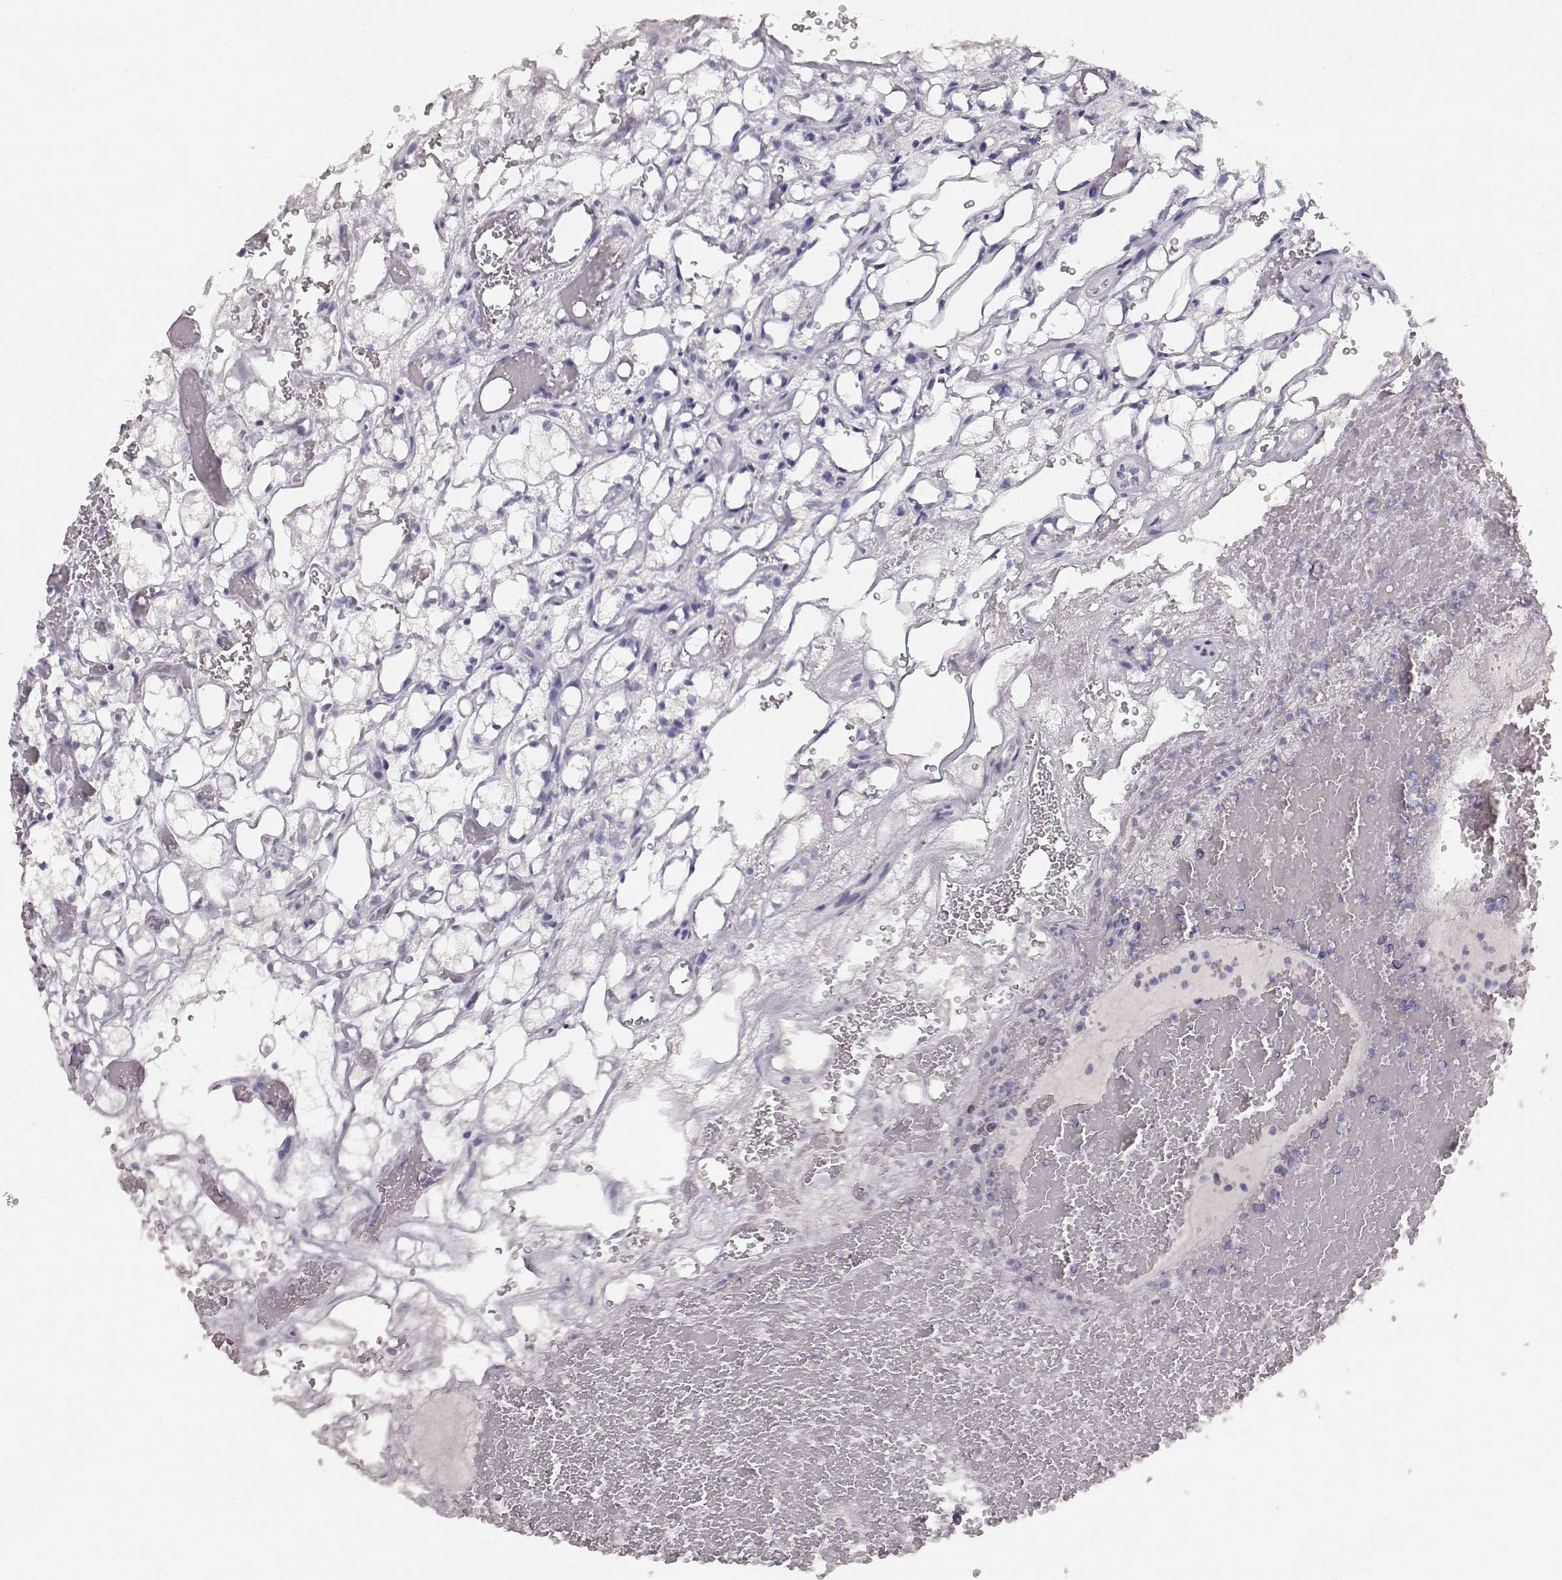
{"staining": {"intensity": "negative", "quantity": "none", "location": "none"}, "tissue": "renal cancer", "cell_type": "Tumor cells", "image_type": "cancer", "snomed": [{"axis": "morphology", "description": "Adenocarcinoma, NOS"}, {"axis": "topography", "description": "Kidney"}], "caption": "High power microscopy image of an IHC image of renal cancer (adenocarcinoma), revealing no significant positivity in tumor cells.", "gene": "TPH2", "patient": {"sex": "female", "age": 69}}